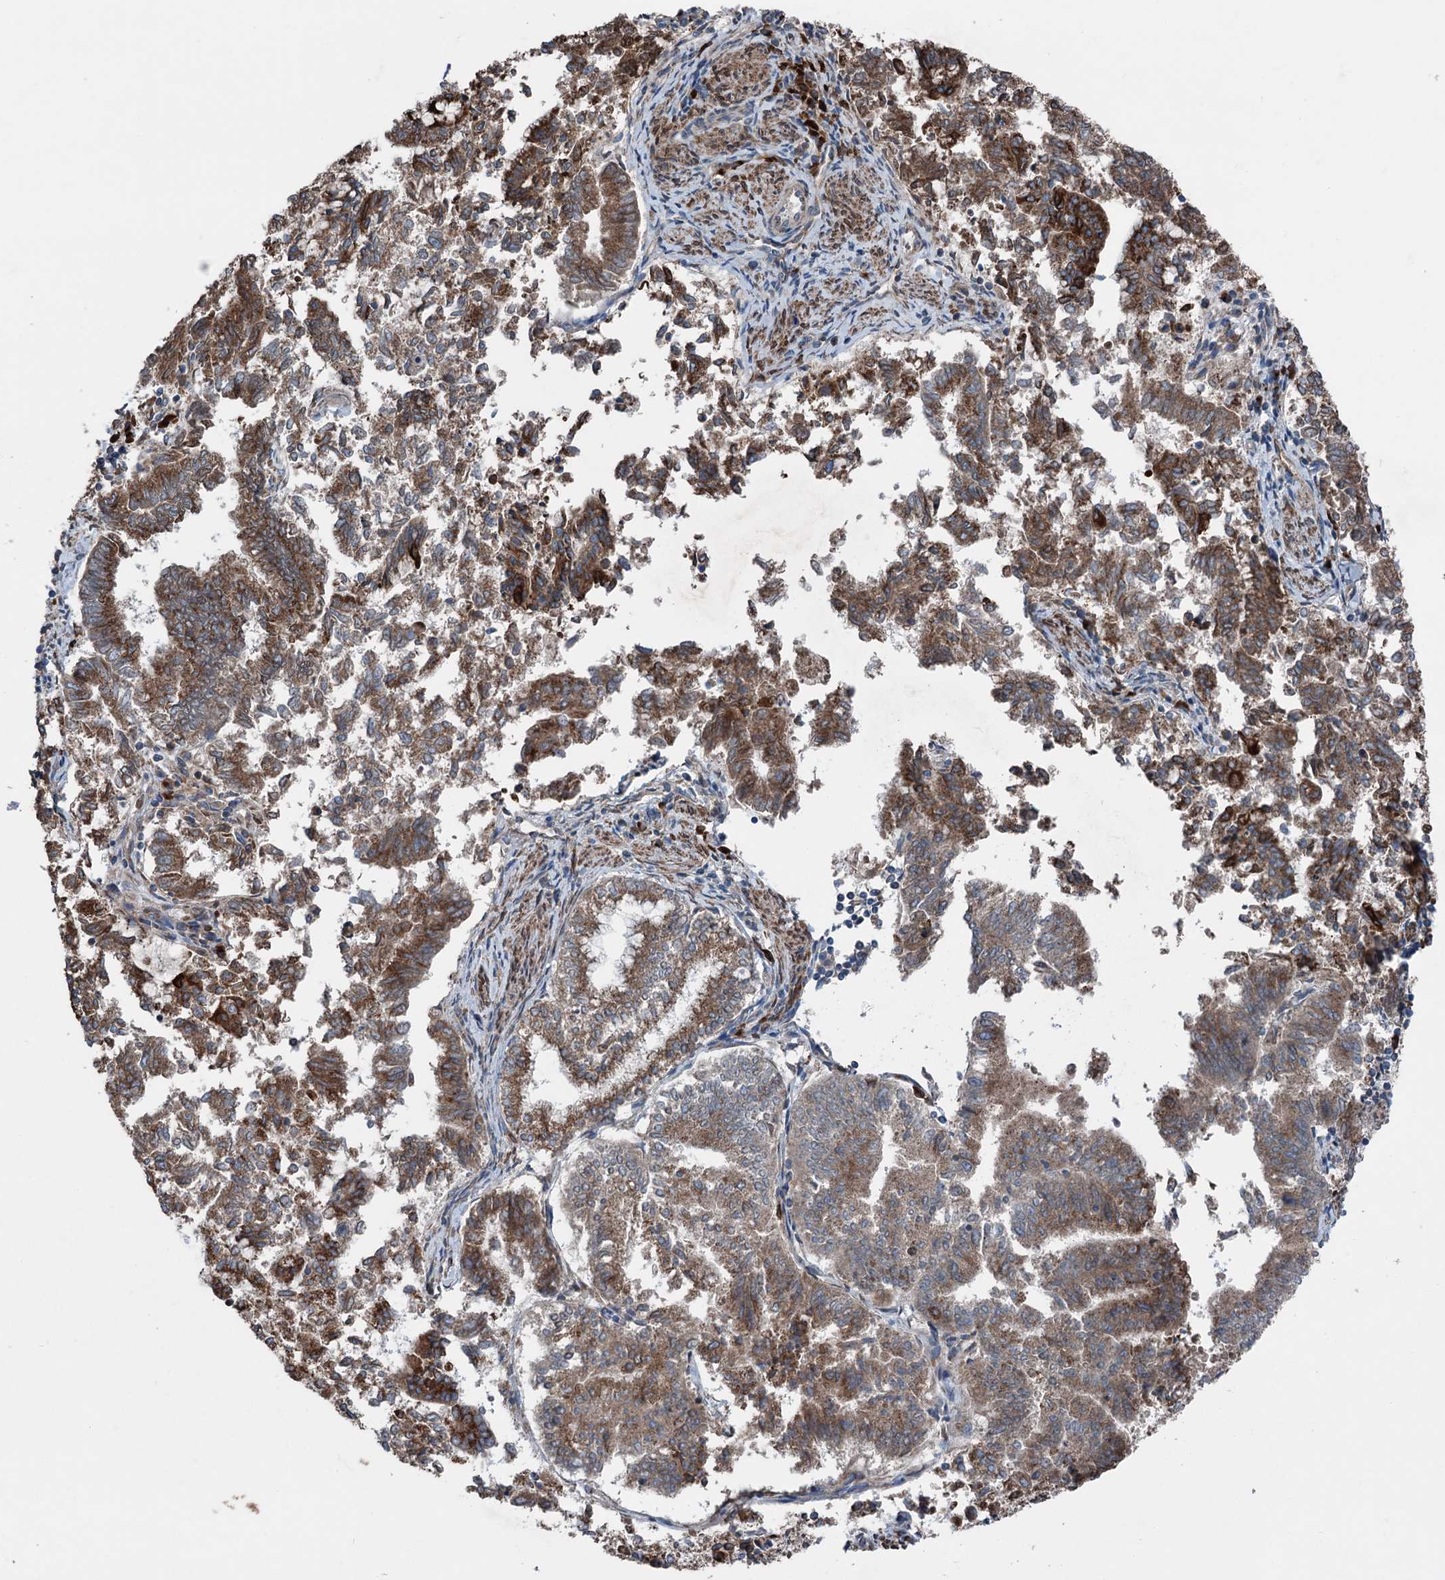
{"staining": {"intensity": "strong", "quantity": ">75%", "location": "cytoplasmic/membranous"}, "tissue": "endometrial cancer", "cell_type": "Tumor cells", "image_type": "cancer", "snomed": [{"axis": "morphology", "description": "Adenocarcinoma, NOS"}, {"axis": "topography", "description": "Endometrium"}], "caption": "DAB (3,3'-diaminobenzidine) immunohistochemical staining of human adenocarcinoma (endometrial) exhibits strong cytoplasmic/membranous protein positivity in about >75% of tumor cells.", "gene": "CALCOCO1", "patient": {"sex": "female", "age": 79}}